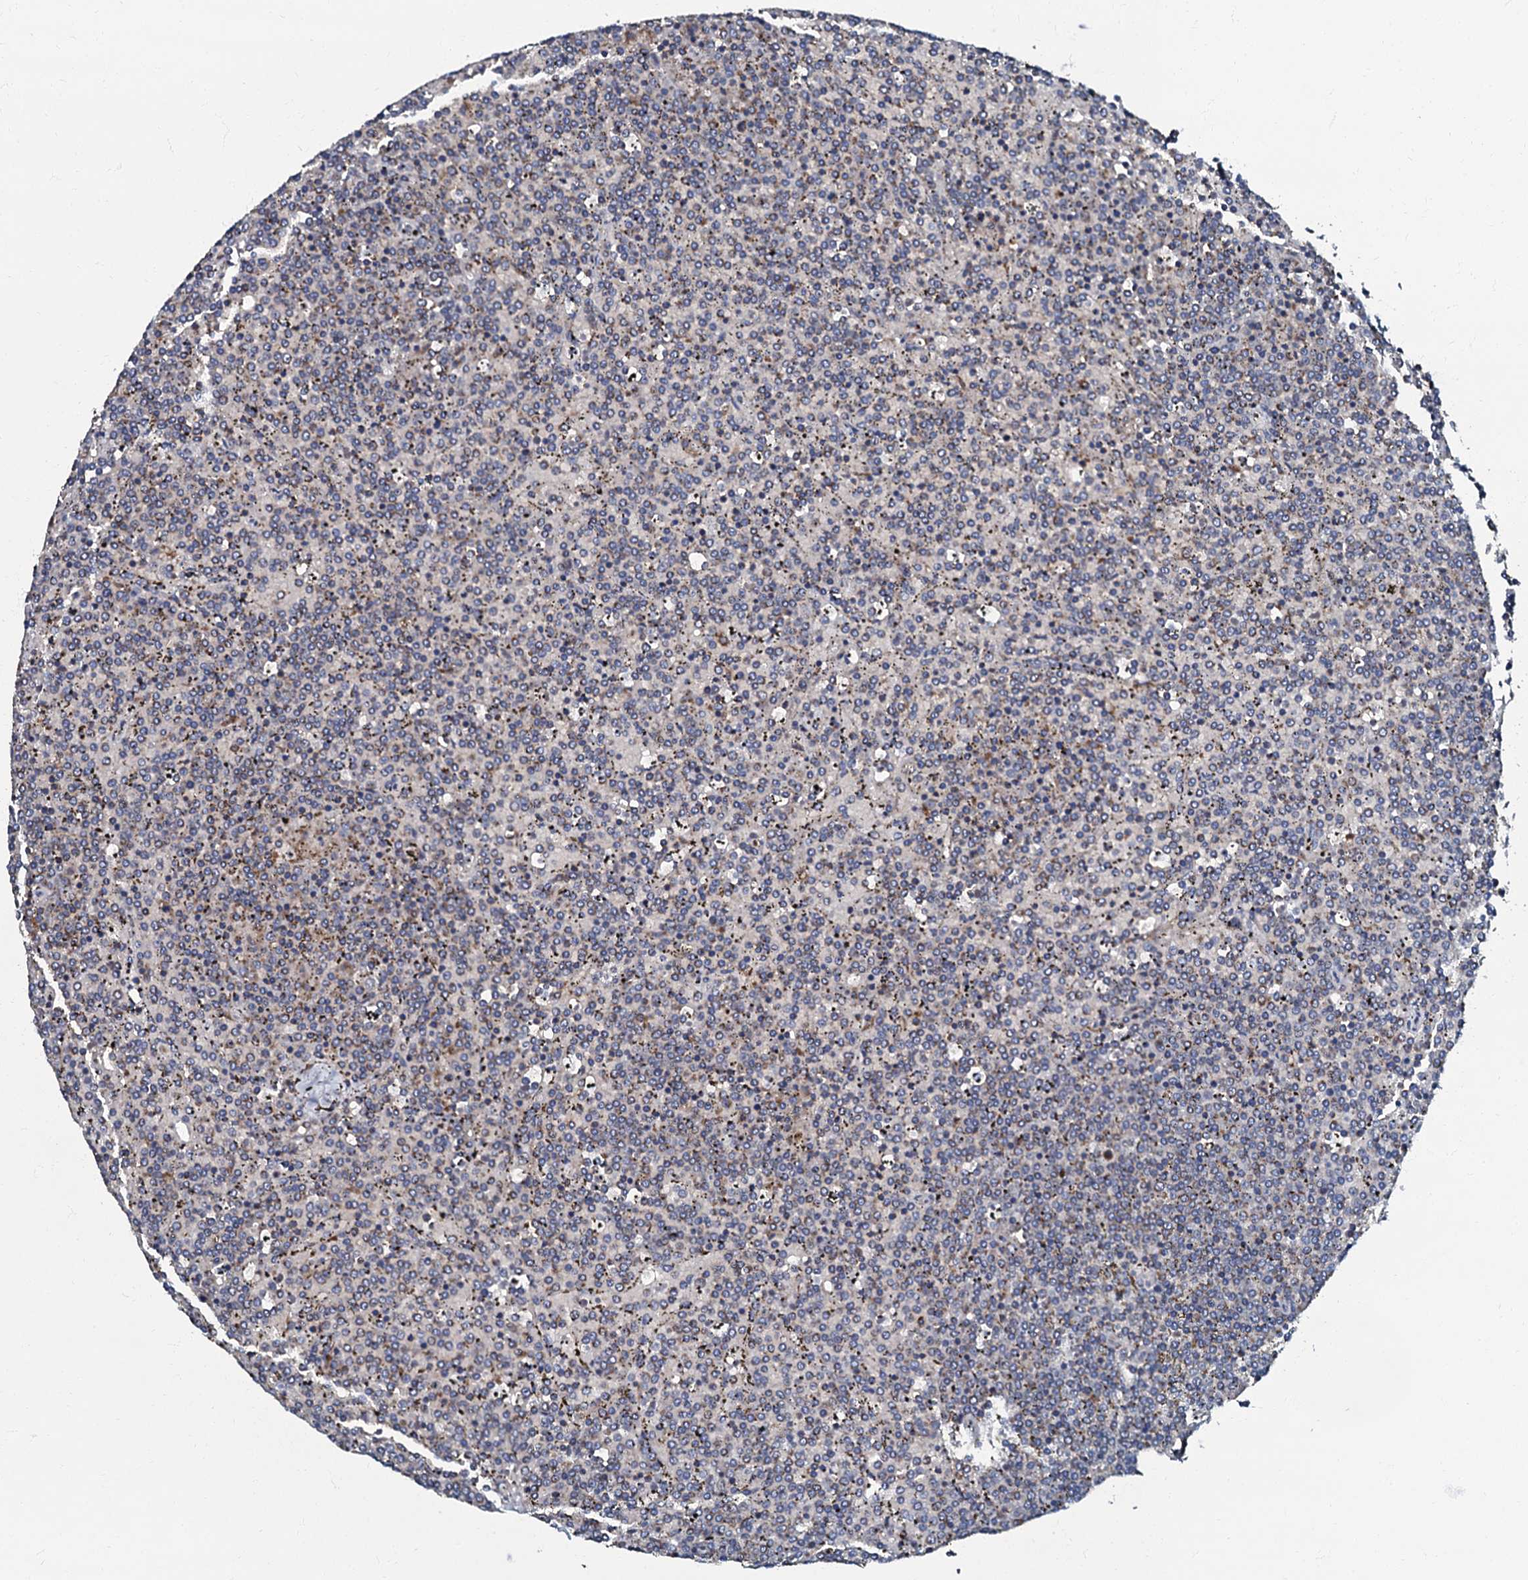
{"staining": {"intensity": "negative", "quantity": "none", "location": "none"}, "tissue": "lymphoma", "cell_type": "Tumor cells", "image_type": "cancer", "snomed": [{"axis": "morphology", "description": "Malignant lymphoma, non-Hodgkin's type, Low grade"}, {"axis": "topography", "description": "Spleen"}], "caption": "Immunohistochemistry image of human lymphoma stained for a protein (brown), which exhibits no positivity in tumor cells. The staining is performed using DAB (3,3'-diaminobenzidine) brown chromogen with nuclei counter-stained in using hematoxylin.", "gene": "NDUFA12", "patient": {"sex": "female", "age": 19}}